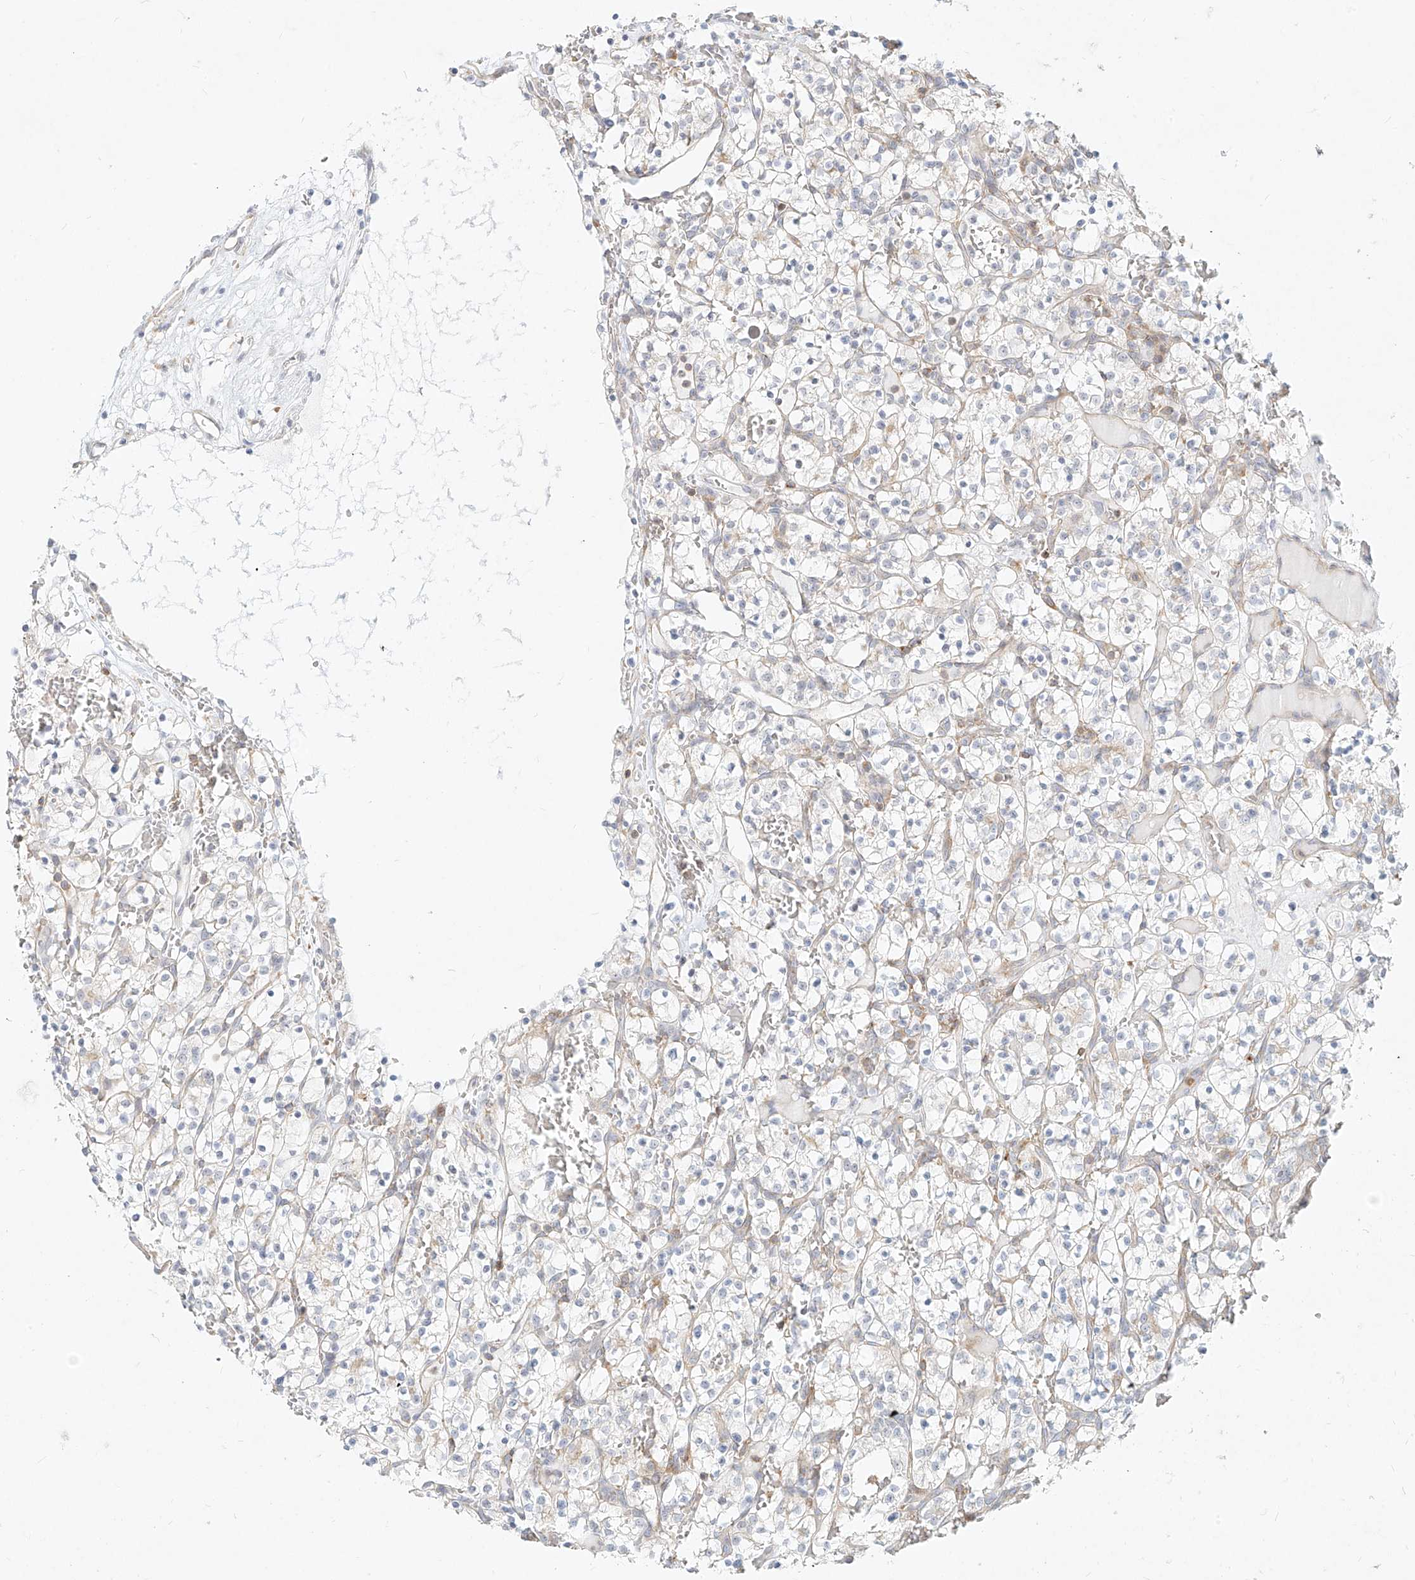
{"staining": {"intensity": "negative", "quantity": "none", "location": "none"}, "tissue": "renal cancer", "cell_type": "Tumor cells", "image_type": "cancer", "snomed": [{"axis": "morphology", "description": "Adenocarcinoma, NOS"}, {"axis": "topography", "description": "Kidney"}], "caption": "This photomicrograph is of renal cancer (adenocarcinoma) stained with immunohistochemistry (IHC) to label a protein in brown with the nuclei are counter-stained blue. There is no expression in tumor cells.", "gene": "SLC2A12", "patient": {"sex": "female", "age": 57}}